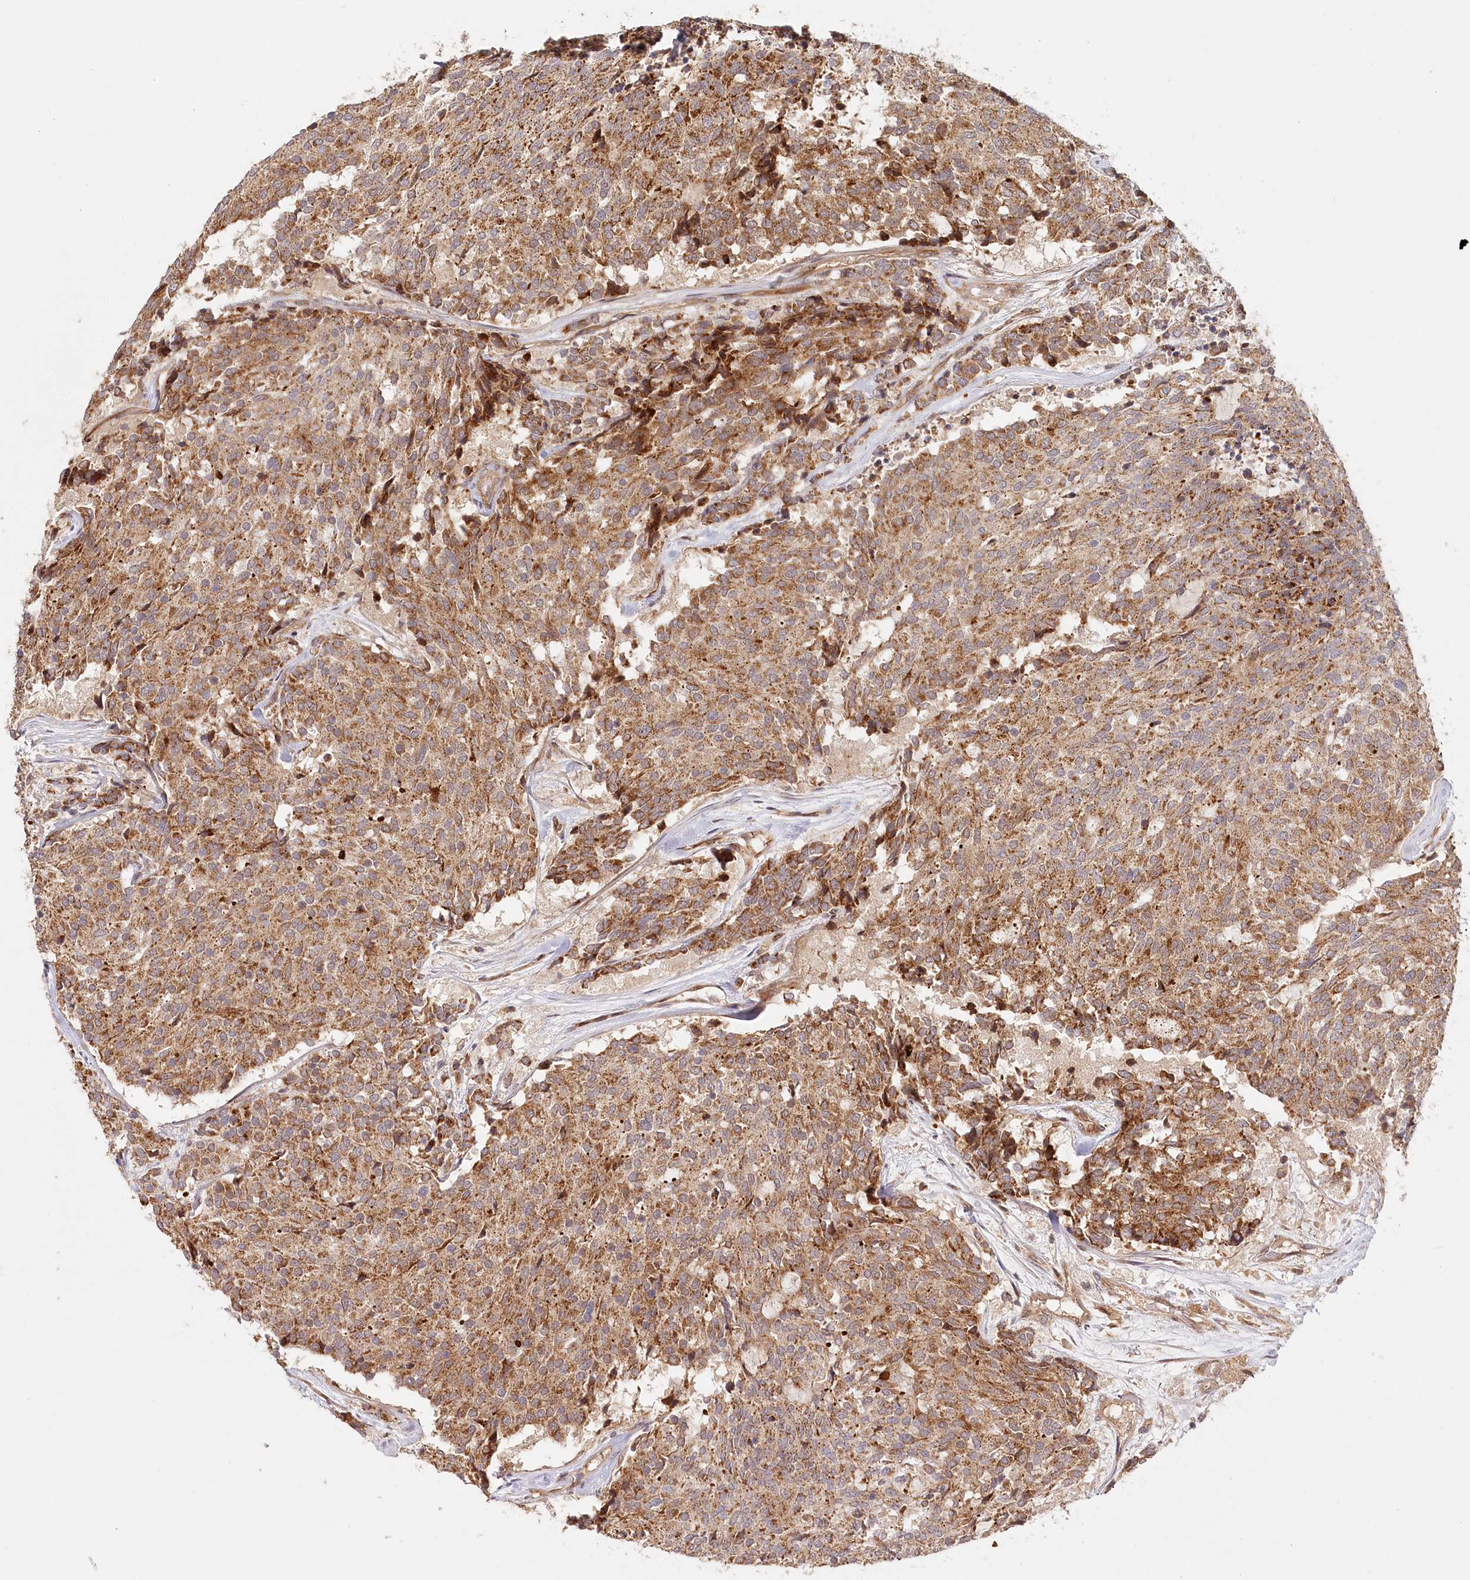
{"staining": {"intensity": "moderate", "quantity": ">75%", "location": "cytoplasmic/membranous"}, "tissue": "carcinoid", "cell_type": "Tumor cells", "image_type": "cancer", "snomed": [{"axis": "morphology", "description": "Carcinoid, malignant, NOS"}, {"axis": "topography", "description": "Pancreas"}], "caption": "The micrograph displays immunohistochemical staining of carcinoid. There is moderate cytoplasmic/membranous positivity is seen in approximately >75% of tumor cells. (Brightfield microscopy of DAB IHC at high magnification).", "gene": "CEP70", "patient": {"sex": "female", "age": 54}}